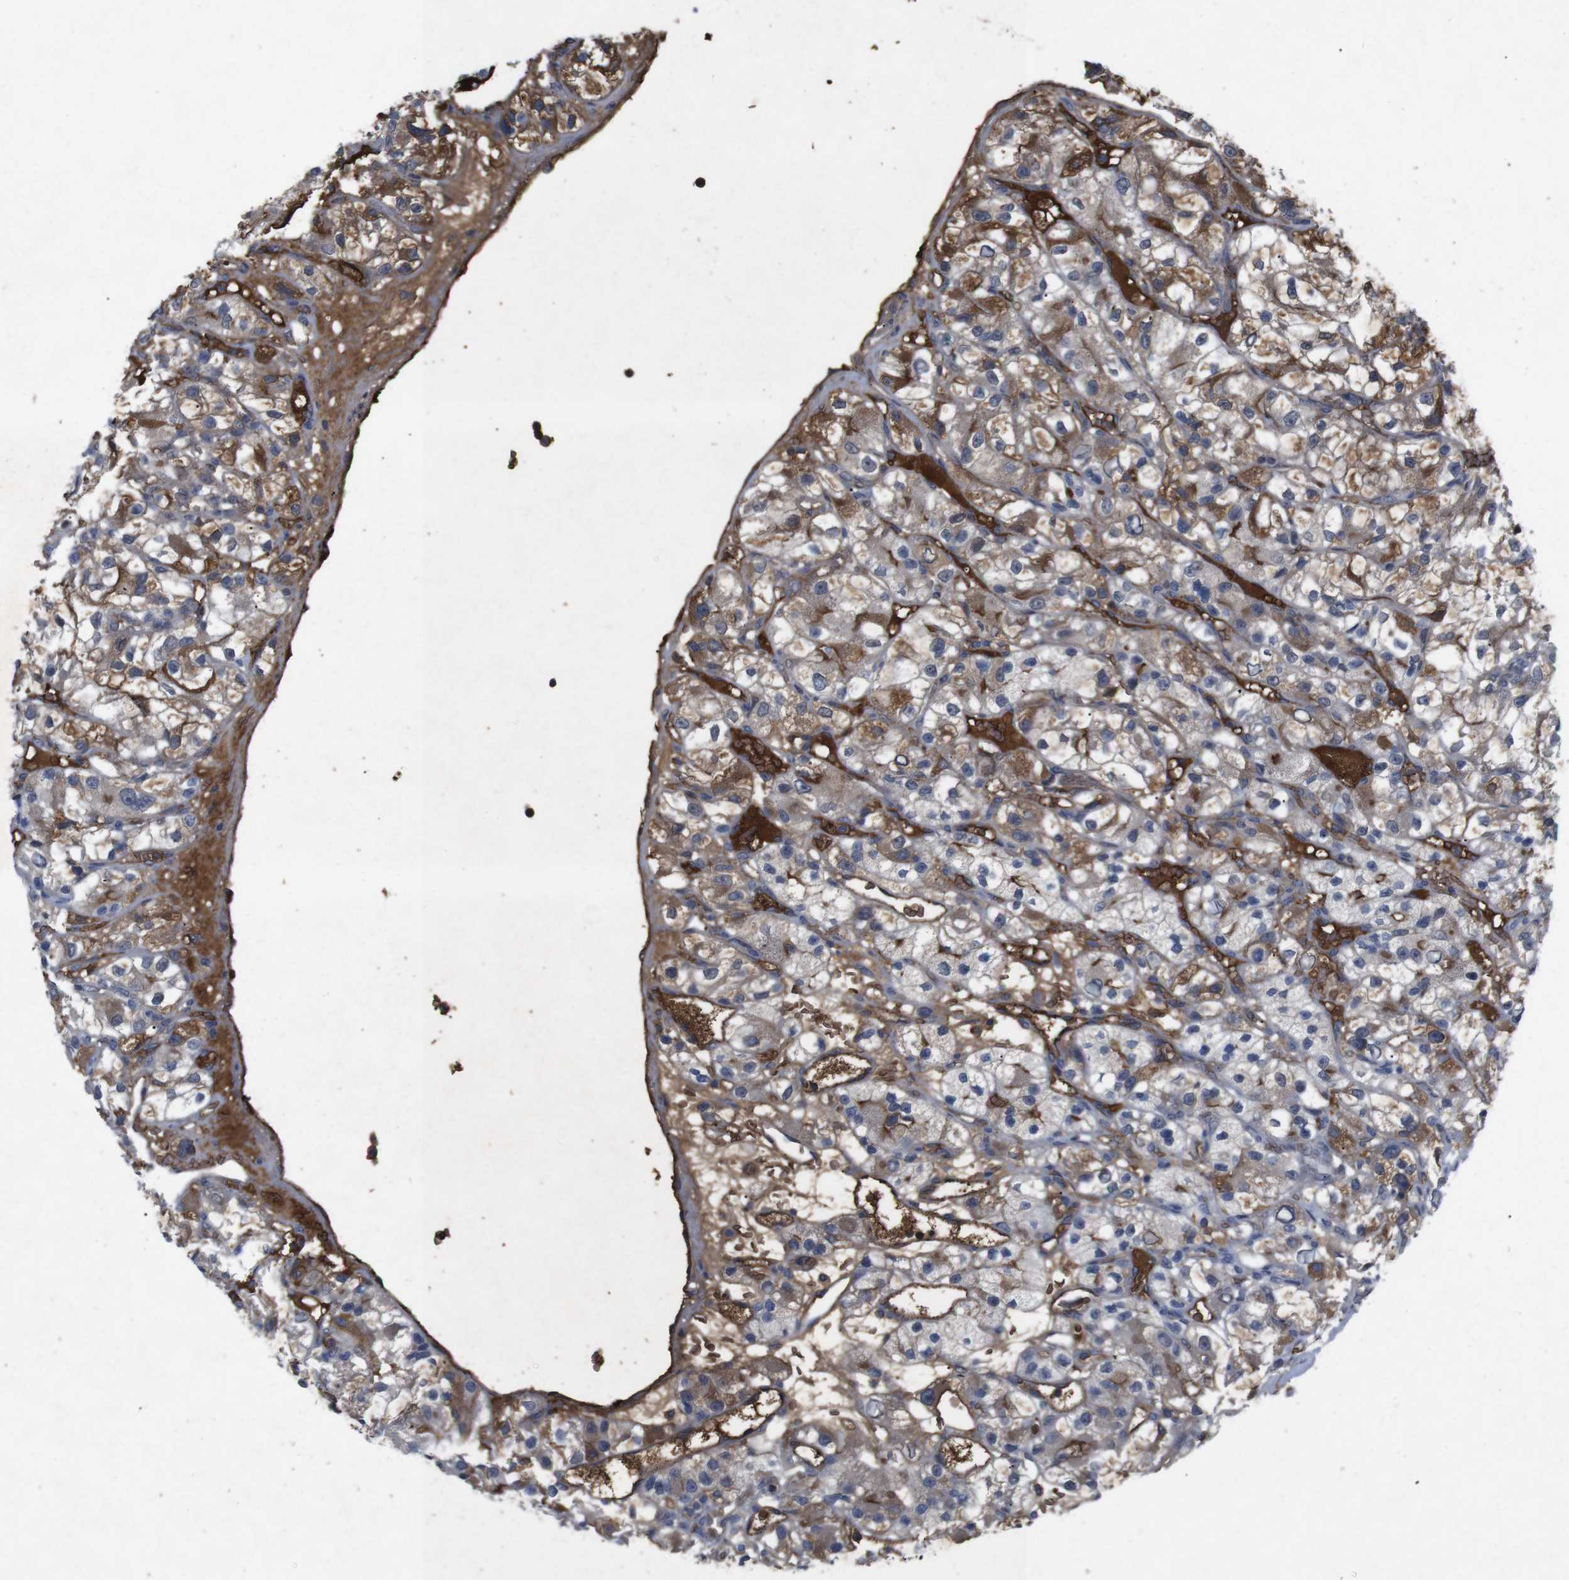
{"staining": {"intensity": "weak", "quantity": "25%-75%", "location": "cytoplasmic/membranous"}, "tissue": "renal cancer", "cell_type": "Tumor cells", "image_type": "cancer", "snomed": [{"axis": "morphology", "description": "Adenocarcinoma, NOS"}, {"axis": "topography", "description": "Kidney"}], "caption": "A brown stain highlights weak cytoplasmic/membranous expression of a protein in renal cancer tumor cells.", "gene": "SPTB", "patient": {"sex": "female", "age": 57}}